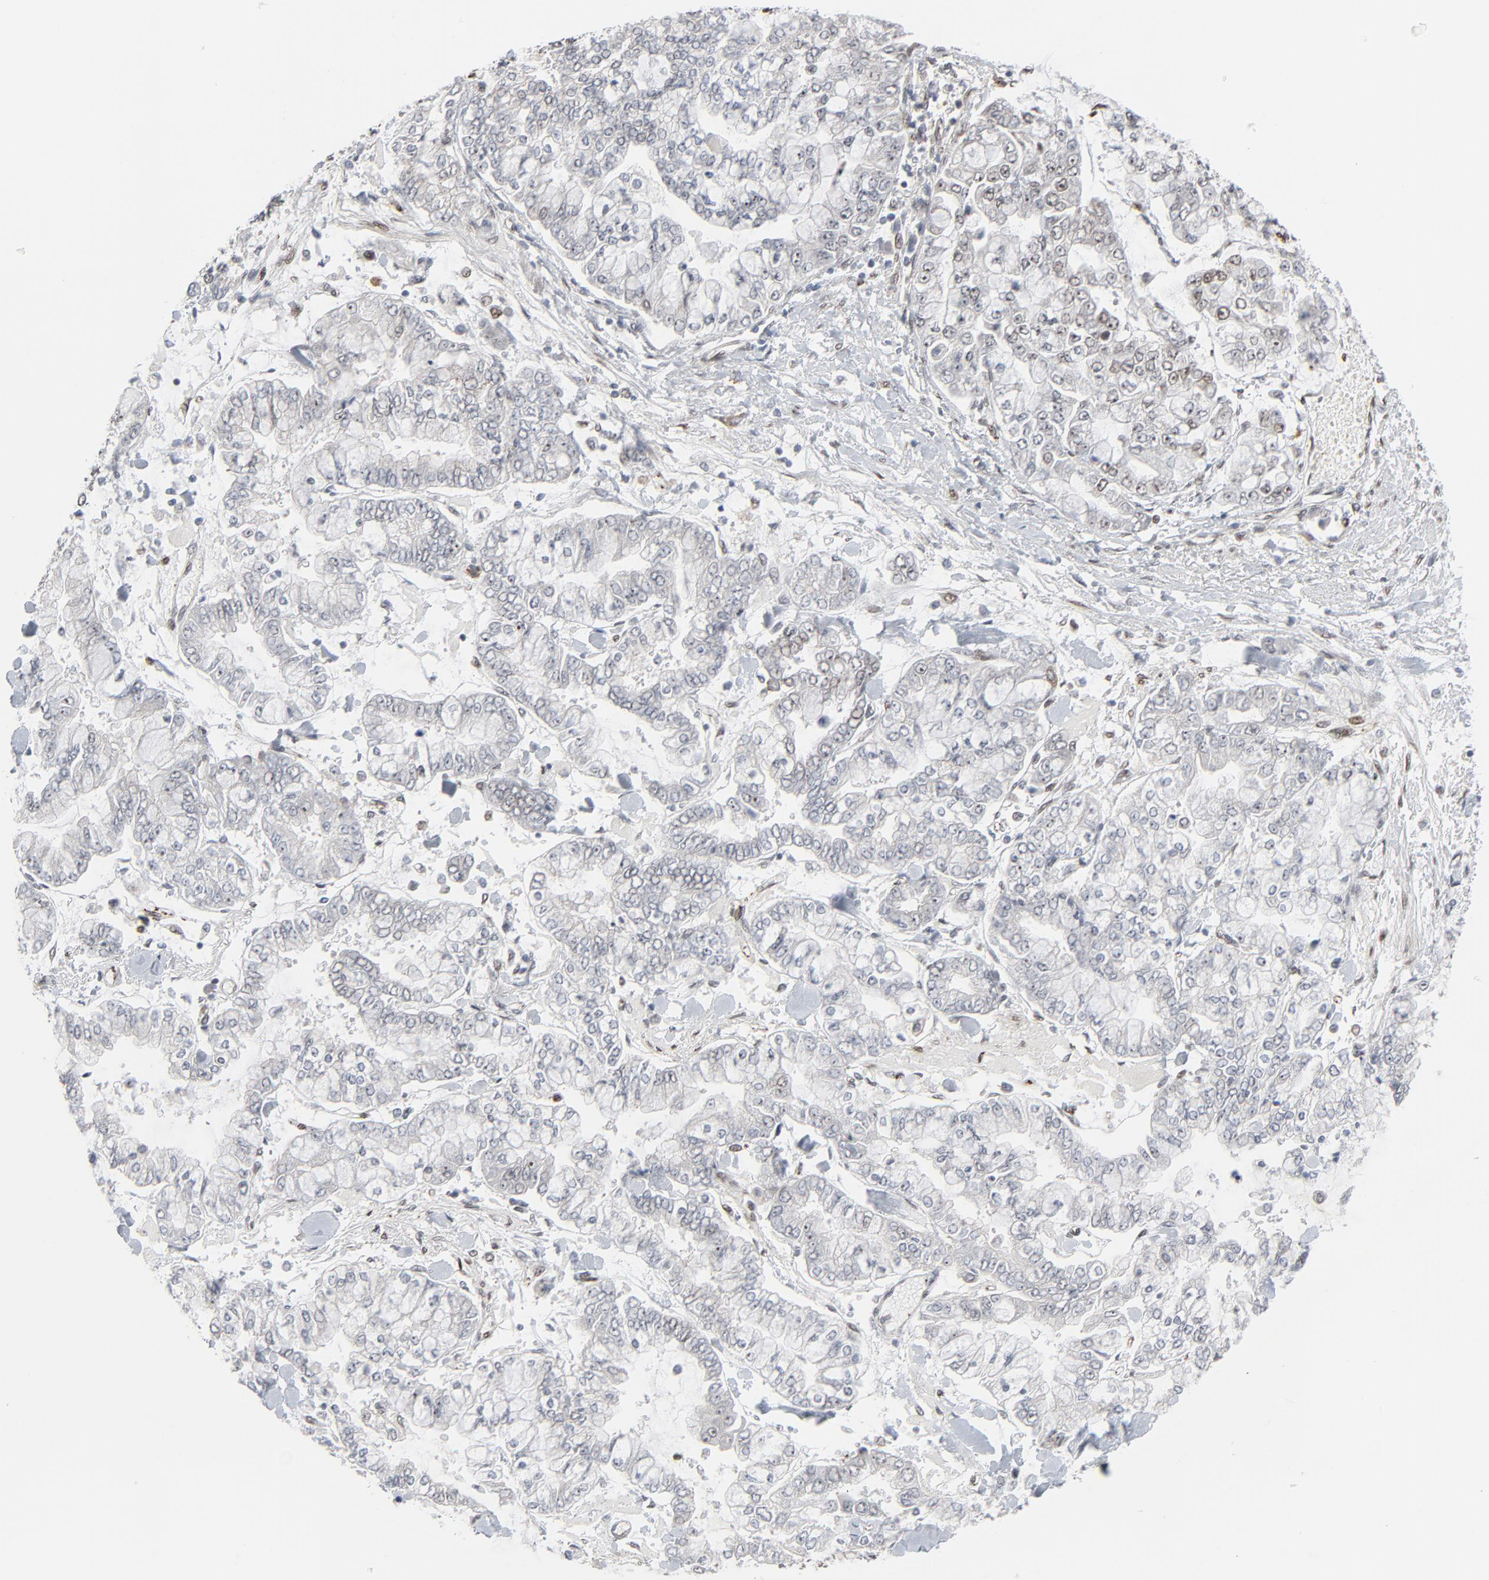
{"staining": {"intensity": "negative", "quantity": "none", "location": "none"}, "tissue": "stomach cancer", "cell_type": "Tumor cells", "image_type": "cancer", "snomed": [{"axis": "morphology", "description": "Normal tissue, NOS"}, {"axis": "morphology", "description": "Adenocarcinoma, NOS"}, {"axis": "topography", "description": "Stomach, upper"}, {"axis": "topography", "description": "Stomach"}], "caption": "A photomicrograph of adenocarcinoma (stomach) stained for a protein exhibits no brown staining in tumor cells. The staining is performed using DAB (3,3'-diaminobenzidine) brown chromogen with nuclei counter-stained in using hematoxylin.", "gene": "CUX1", "patient": {"sex": "male", "age": 76}}